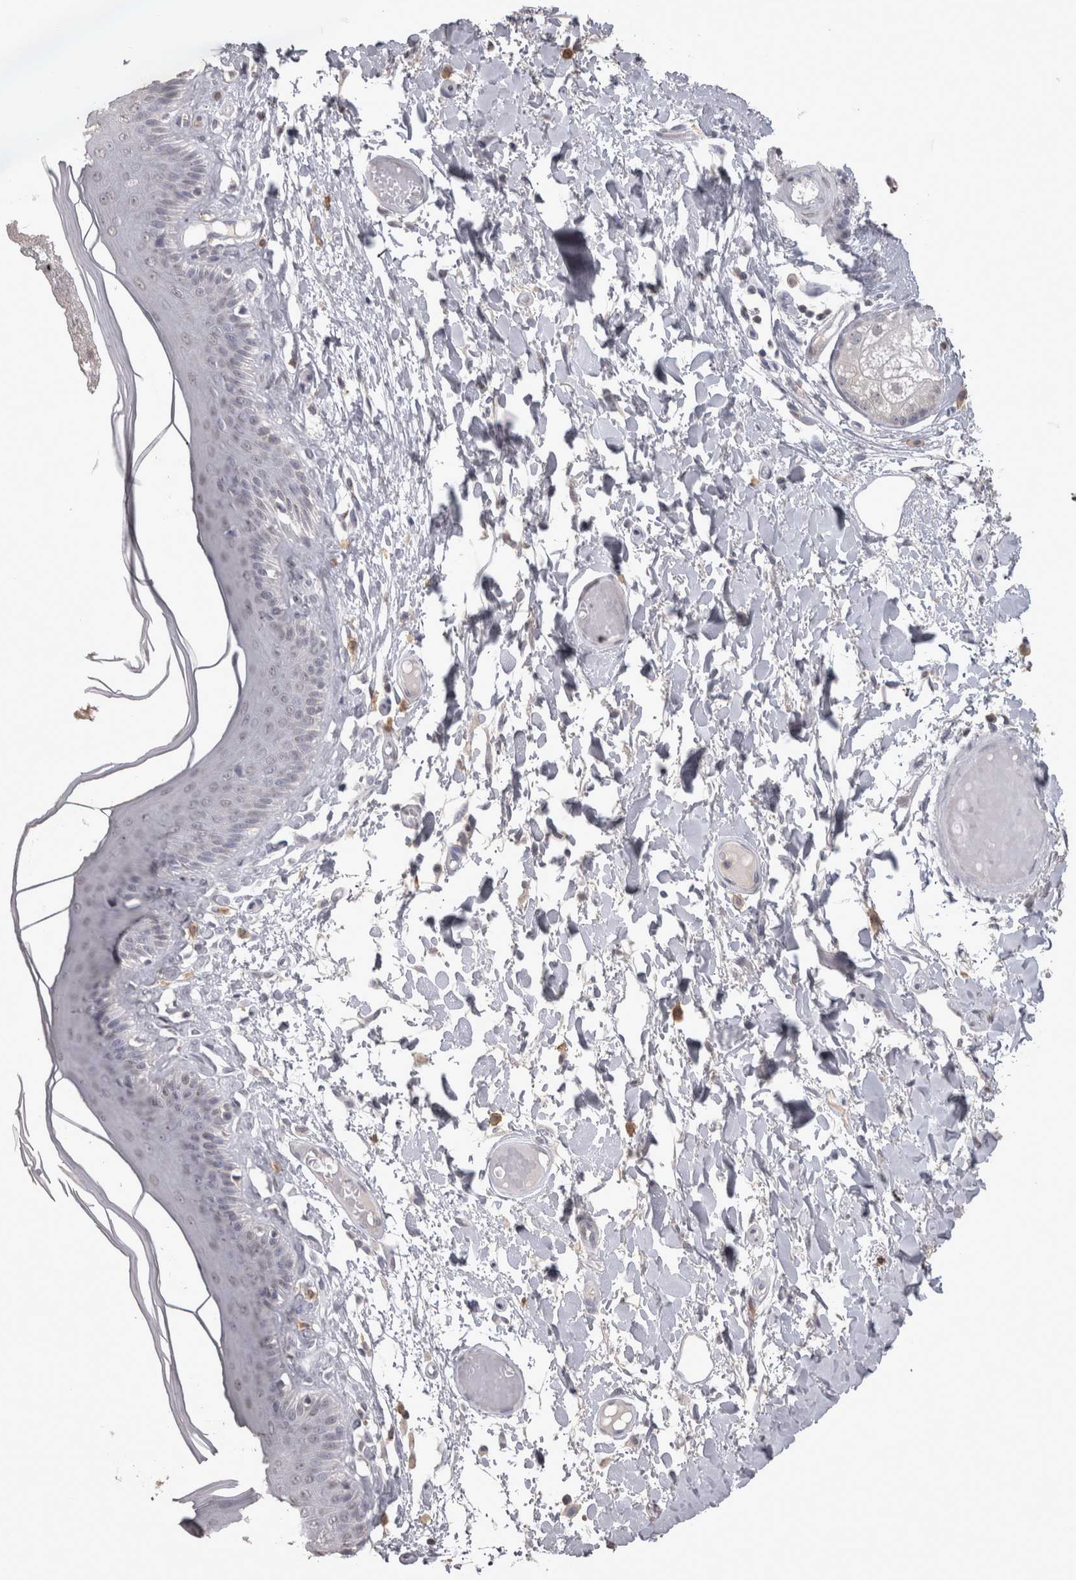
{"staining": {"intensity": "weak", "quantity": "<25%", "location": "cytoplasmic/membranous"}, "tissue": "skin", "cell_type": "Epidermal cells", "image_type": "normal", "snomed": [{"axis": "morphology", "description": "Normal tissue, NOS"}, {"axis": "topography", "description": "Vulva"}], "caption": "High magnification brightfield microscopy of normal skin stained with DAB (brown) and counterstained with hematoxylin (blue): epidermal cells show no significant staining. Brightfield microscopy of IHC stained with DAB (3,3'-diaminobenzidine) (brown) and hematoxylin (blue), captured at high magnification.", "gene": "LAX1", "patient": {"sex": "female", "age": 73}}